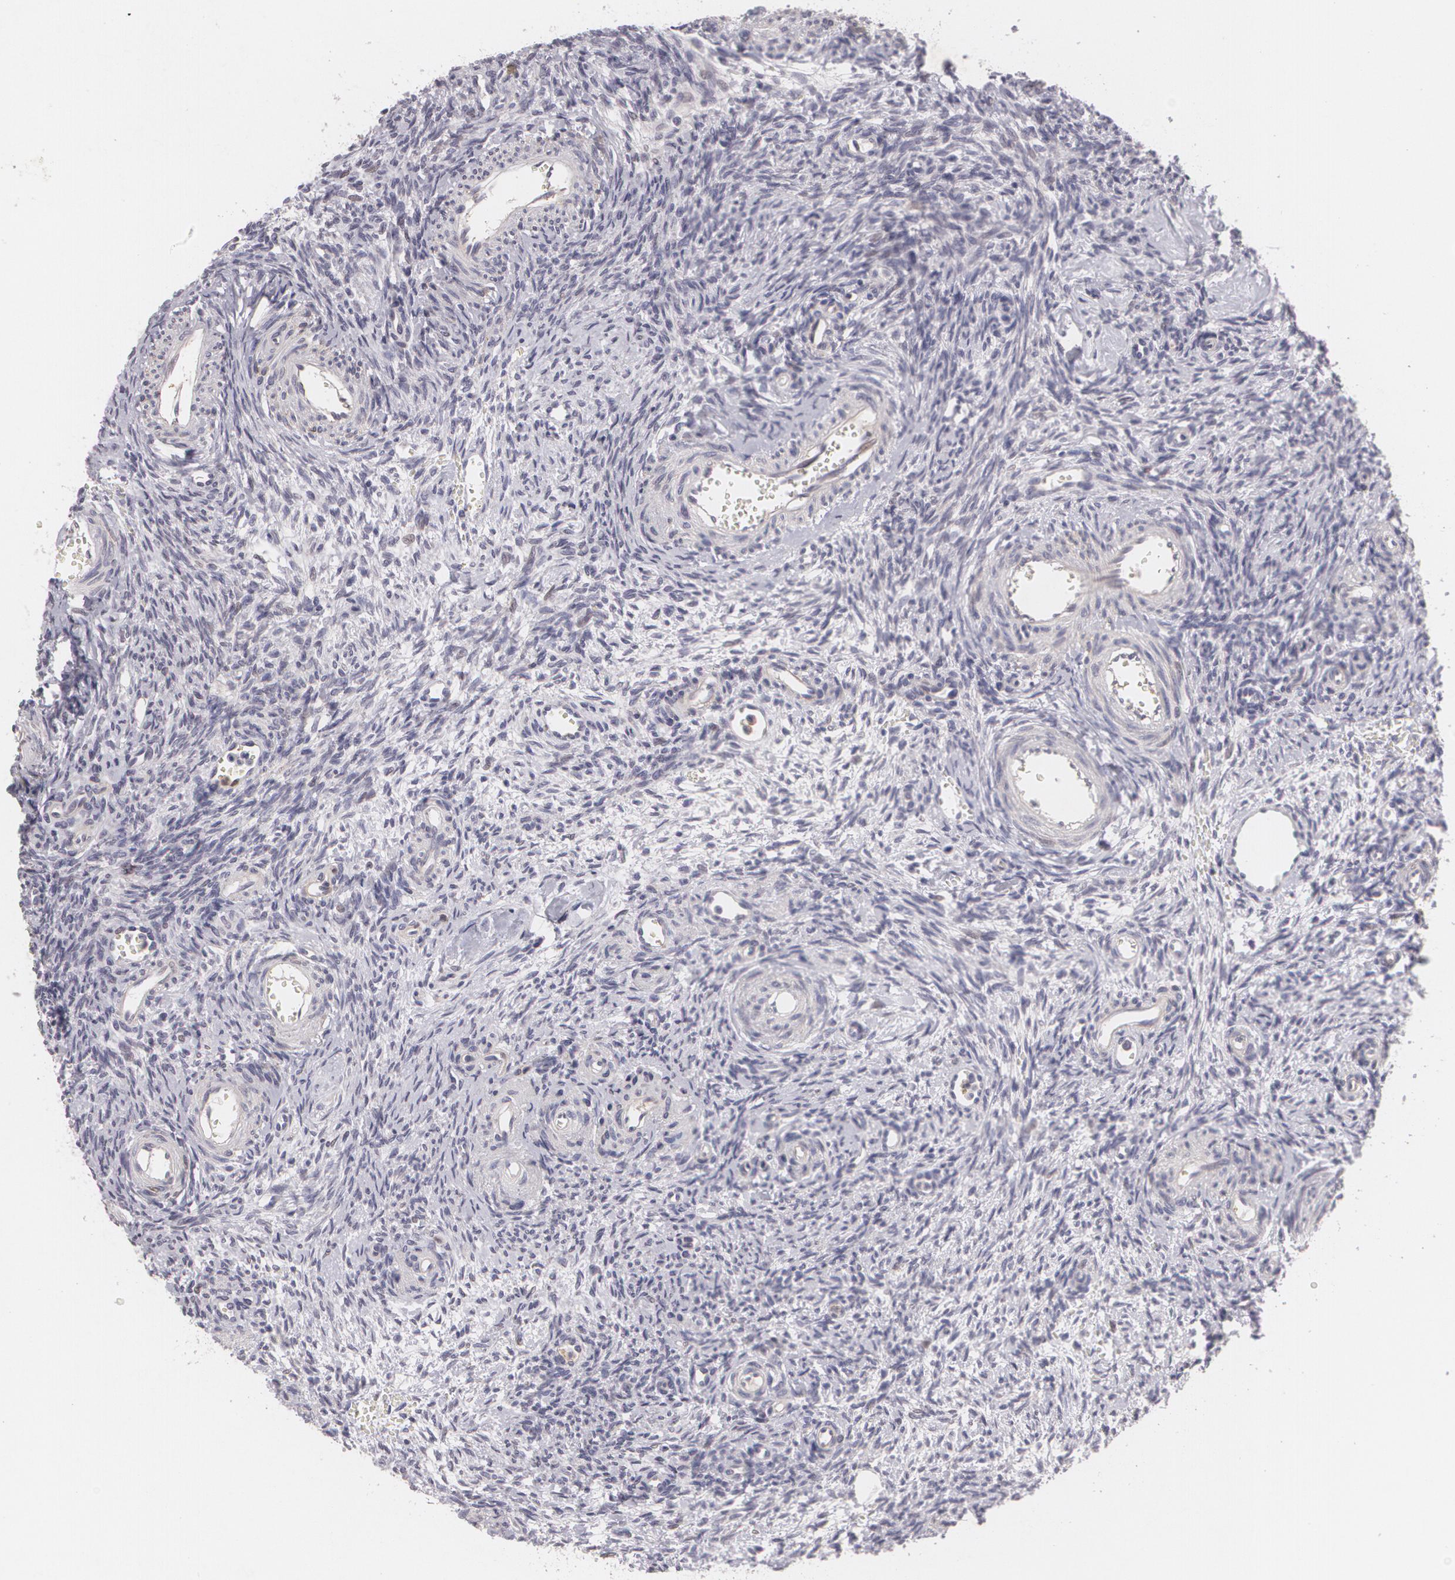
{"staining": {"intensity": "negative", "quantity": "none", "location": "none"}, "tissue": "ovary", "cell_type": "Follicle cells", "image_type": "normal", "snomed": [{"axis": "morphology", "description": "Normal tissue, NOS"}, {"axis": "topography", "description": "Ovary"}], "caption": "Immunohistochemistry of unremarkable human ovary shows no expression in follicle cells.", "gene": "KCNA4", "patient": {"sex": "female", "age": 39}}